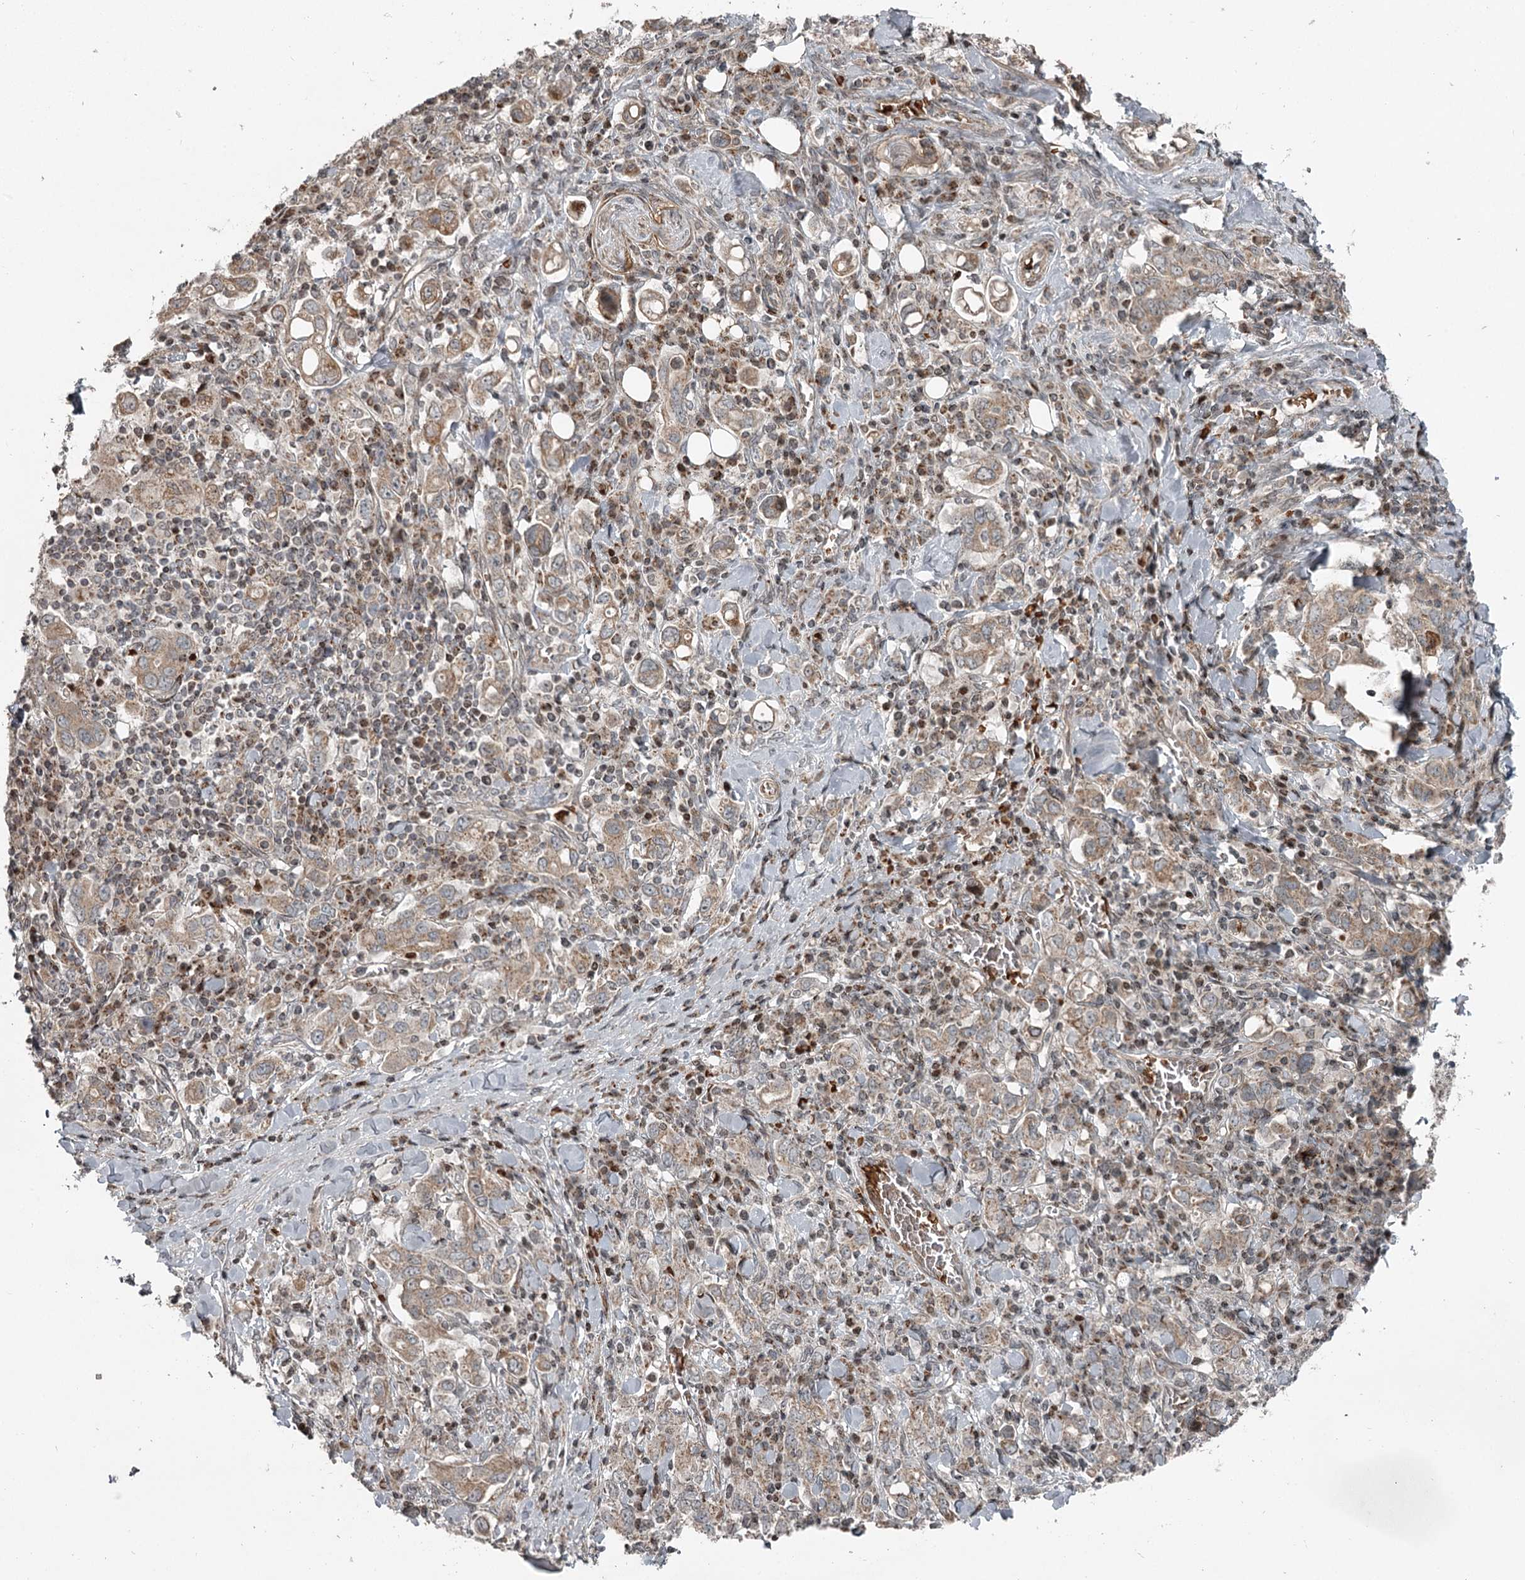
{"staining": {"intensity": "weak", "quantity": ">75%", "location": "cytoplasmic/membranous"}, "tissue": "stomach cancer", "cell_type": "Tumor cells", "image_type": "cancer", "snomed": [{"axis": "morphology", "description": "Adenocarcinoma, NOS"}, {"axis": "topography", "description": "Stomach, upper"}], "caption": "High-power microscopy captured an immunohistochemistry (IHC) photomicrograph of stomach adenocarcinoma, revealing weak cytoplasmic/membranous staining in about >75% of tumor cells.", "gene": "RASSF8", "patient": {"sex": "male", "age": 62}}